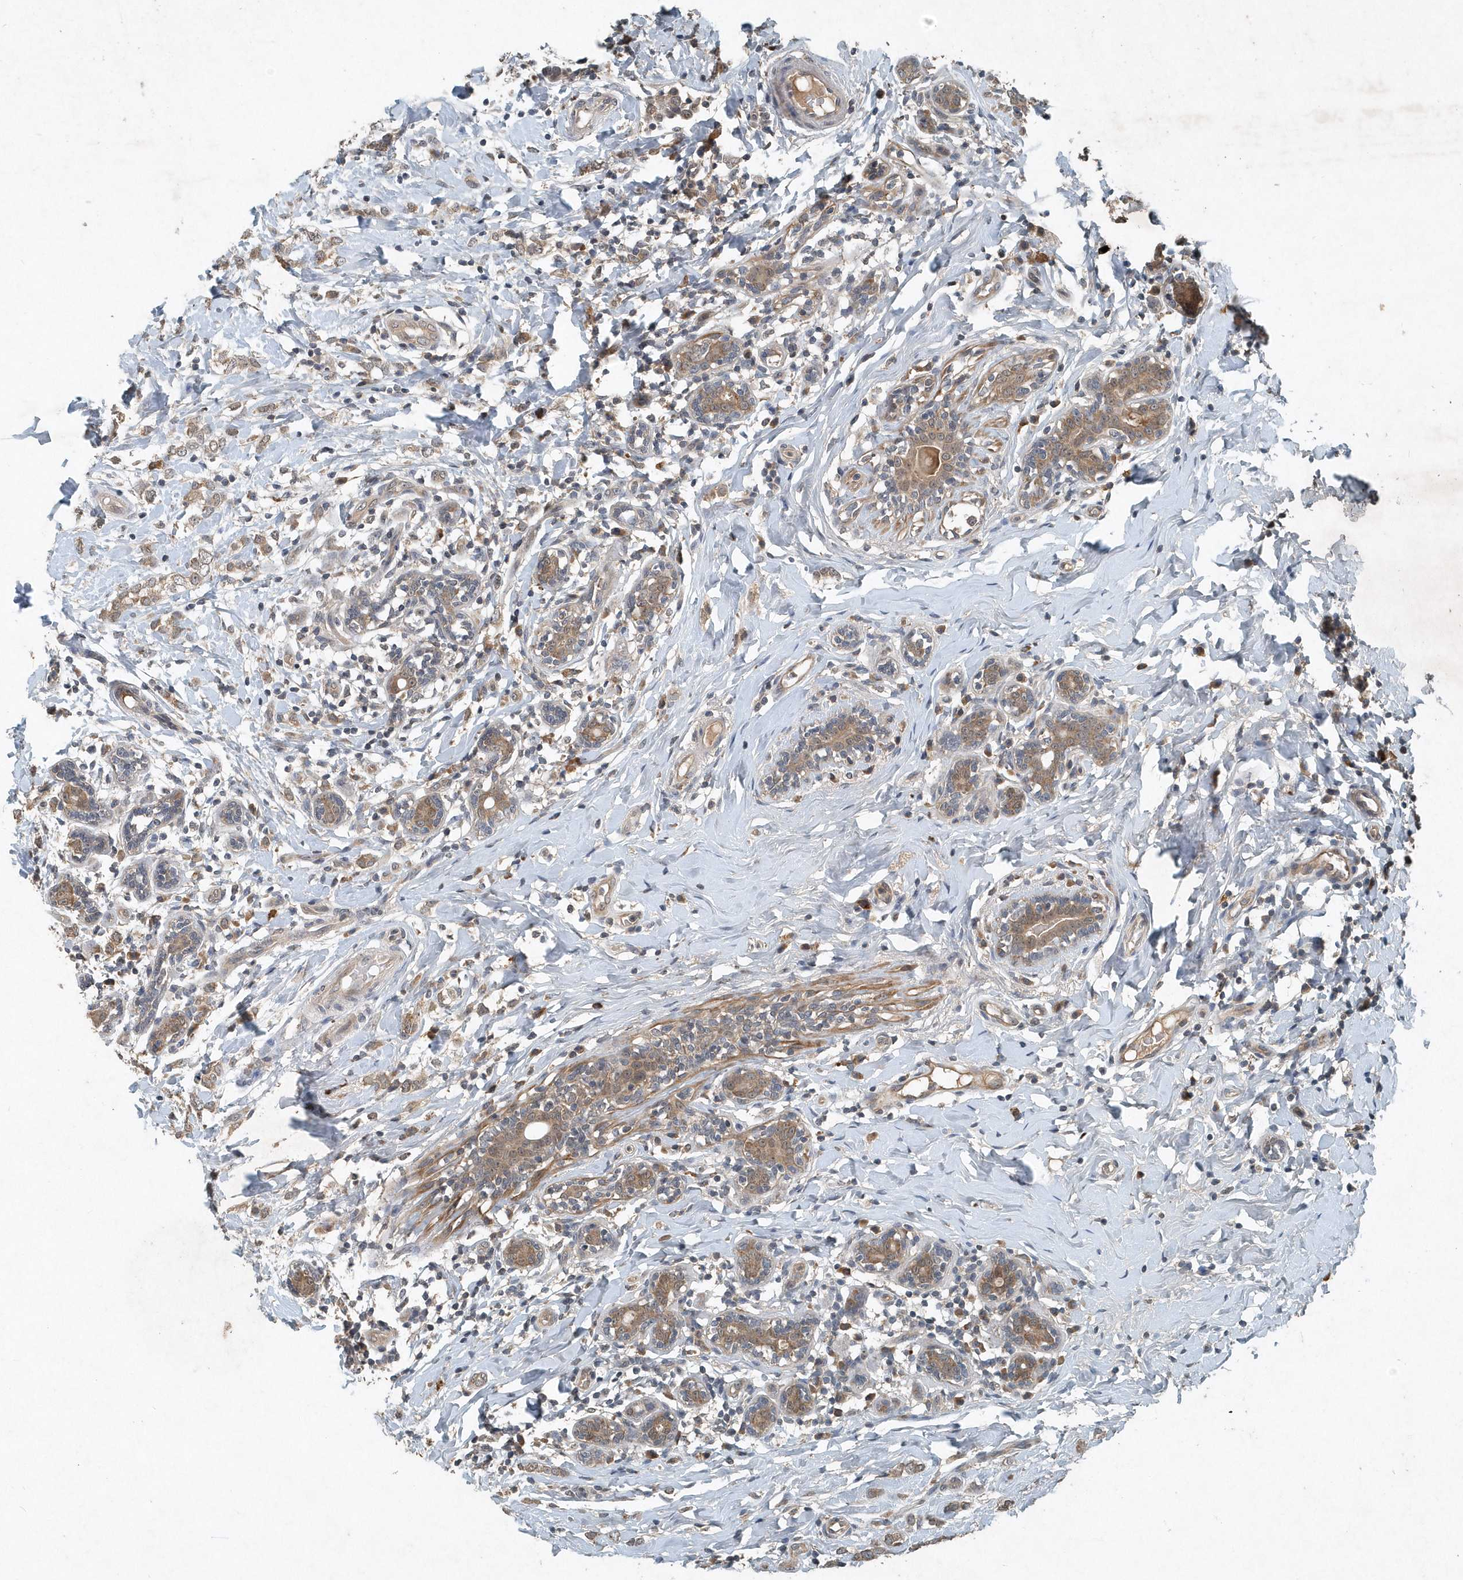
{"staining": {"intensity": "weak", "quantity": ">75%", "location": "cytoplasmic/membranous"}, "tissue": "breast cancer", "cell_type": "Tumor cells", "image_type": "cancer", "snomed": [{"axis": "morphology", "description": "Normal tissue, NOS"}, {"axis": "morphology", "description": "Lobular carcinoma"}, {"axis": "topography", "description": "Breast"}], "caption": "This is a histology image of IHC staining of breast cancer (lobular carcinoma), which shows weak staining in the cytoplasmic/membranous of tumor cells.", "gene": "SCFD2", "patient": {"sex": "female", "age": 47}}